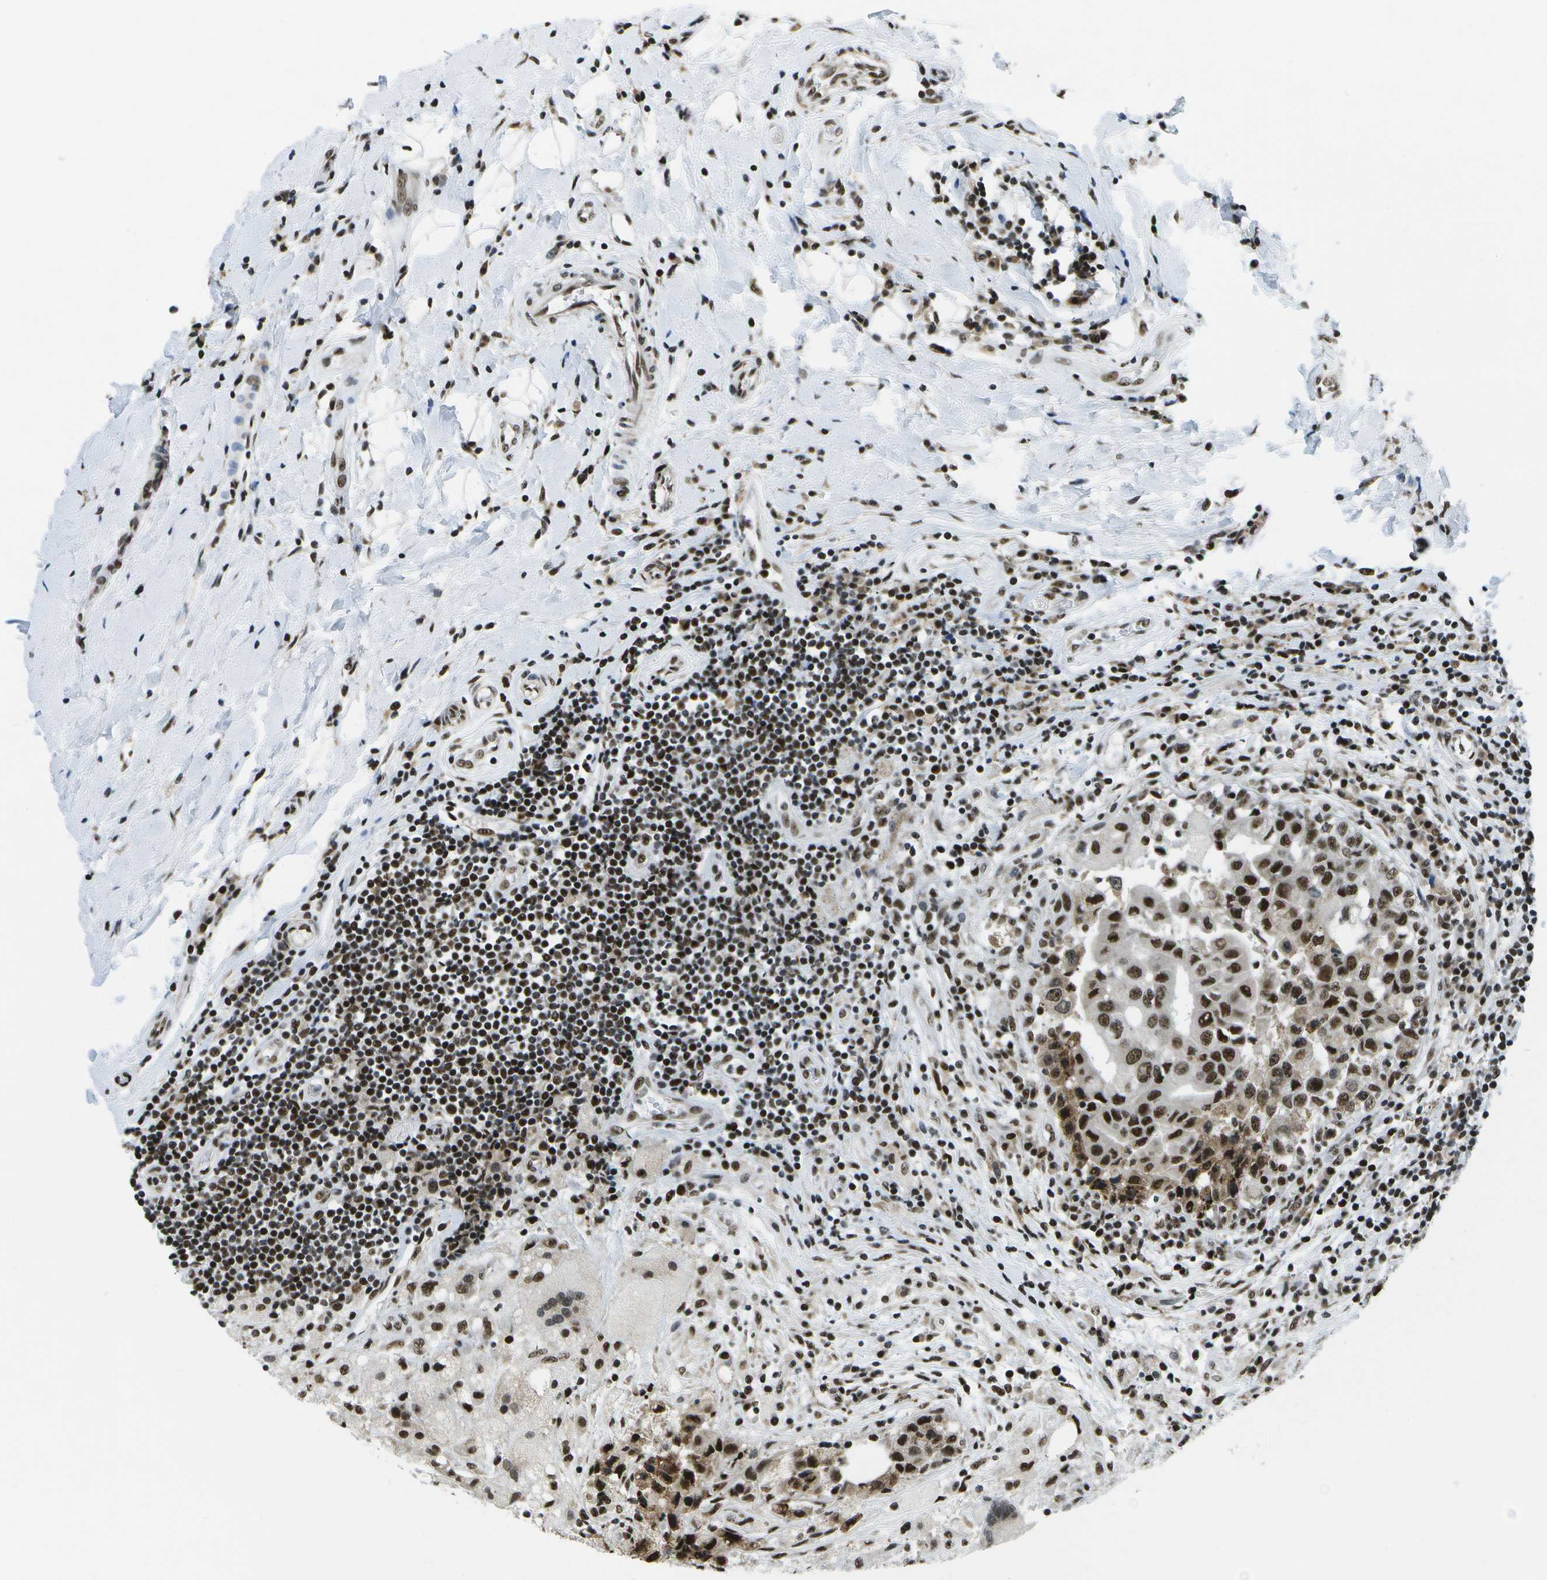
{"staining": {"intensity": "strong", "quantity": ">75%", "location": "nuclear"}, "tissue": "breast cancer", "cell_type": "Tumor cells", "image_type": "cancer", "snomed": [{"axis": "morphology", "description": "Duct carcinoma"}, {"axis": "topography", "description": "Breast"}], "caption": "Breast invasive ductal carcinoma stained with DAB IHC displays high levels of strong nuclear staining in approximately >75% of tumor cells. The staining was performed using DAB to visualize the protein expression in brown, while the nuclei were stained in blue with hematoxylin (Magnification: 20x).", "gene": "NSRP1", "patient": {"sex": "female", "age": 27}}